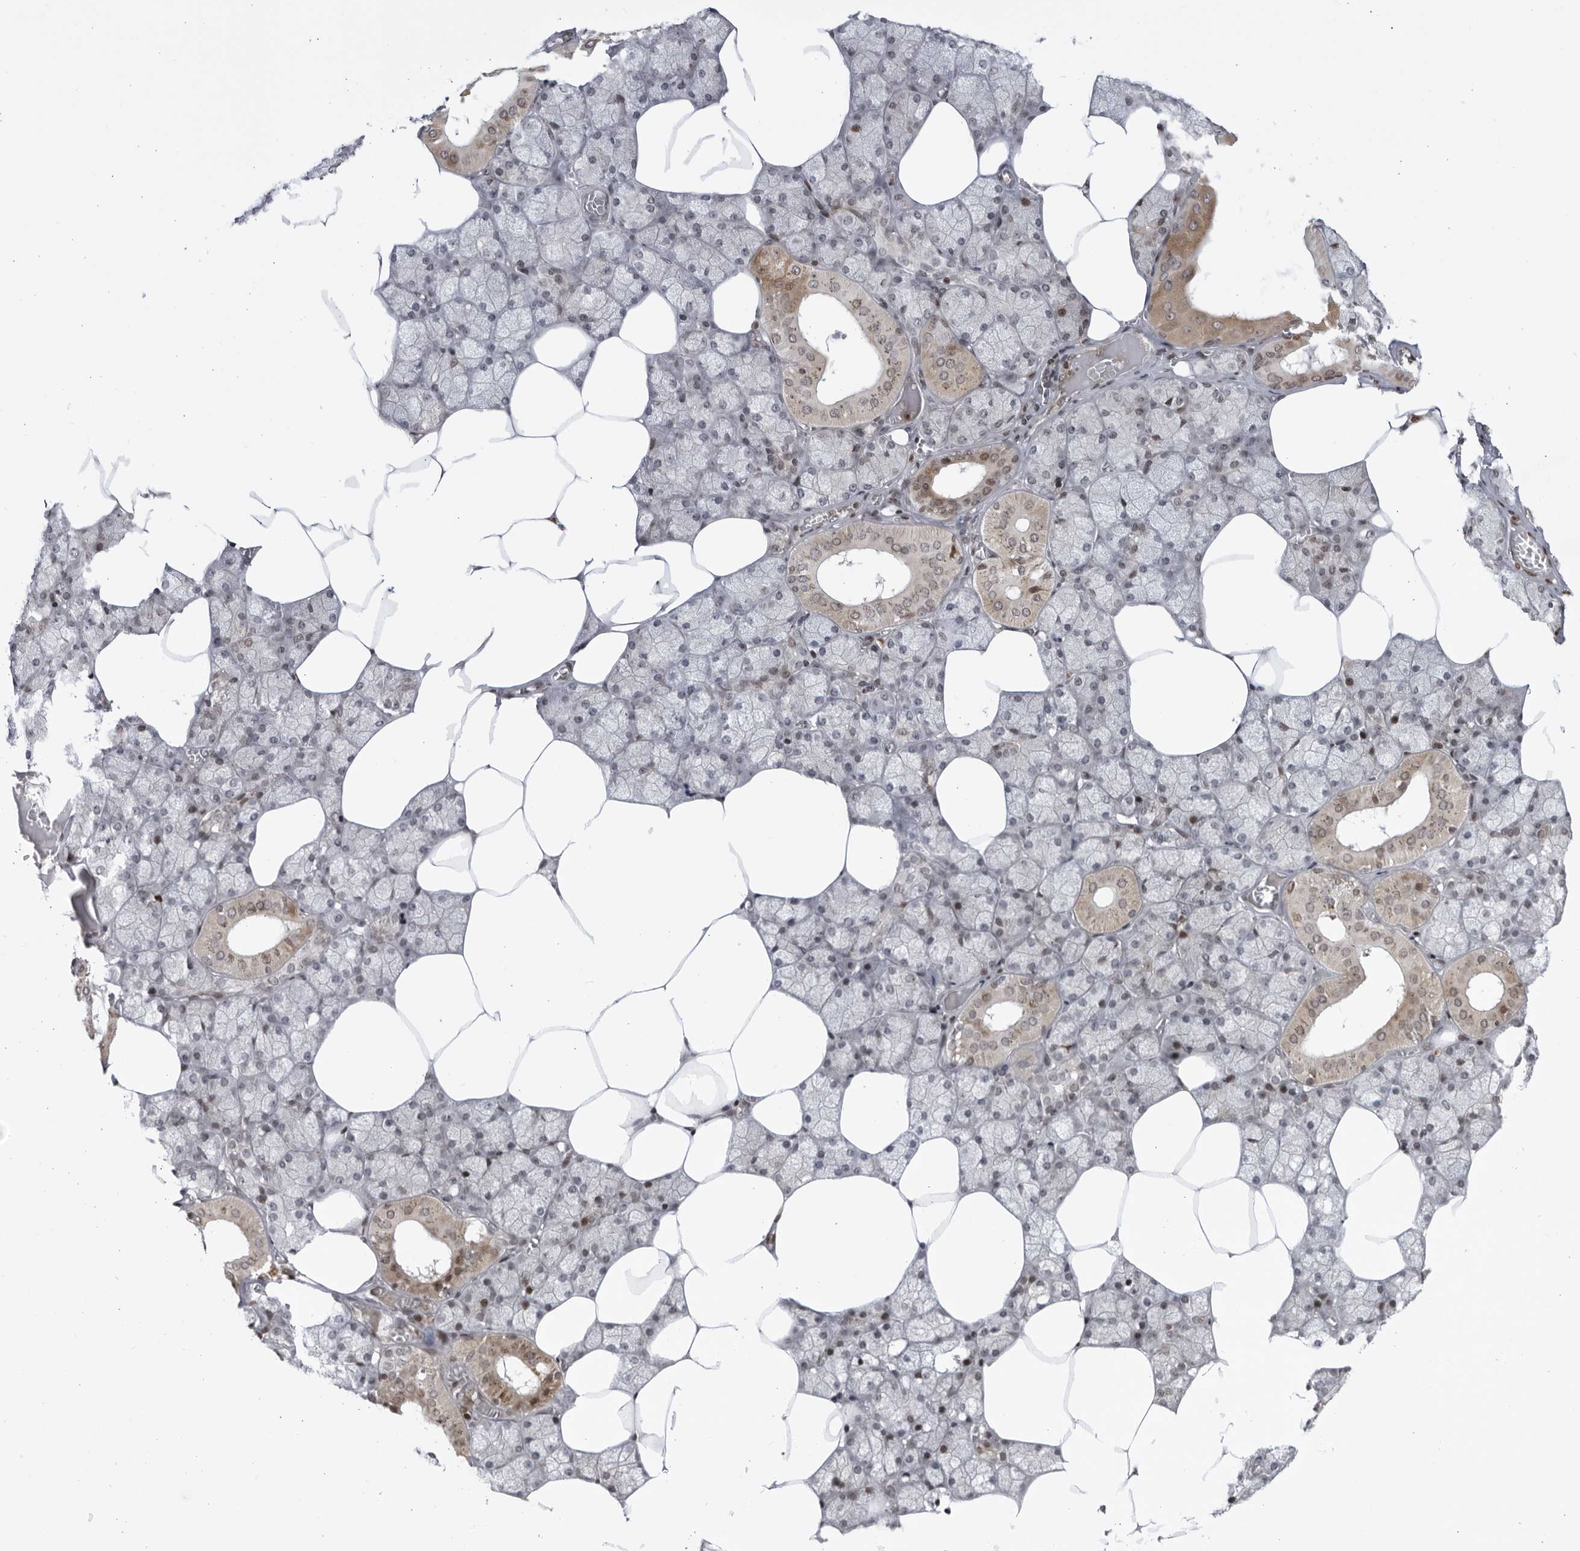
{"staining": {"intensity": "weak", "quantity": "<25%", "location": "cytoplasmic/membranous,nuclear"}, "tissue": "salivary gland", "cell_type": "Glandular cells", "image_type": "normal", "snomed": [{"axis": "morphology", "description": "Normal tissue, NOS"}, {"axis": "topography", "description": "Salivary gland"}], "caption": "Immunohistochemistry micrograph of benign human salivary gland stained for a protein (brown), which shows no staining in glandular cells.", "gene": "DTL", "patient": {"sex": "male", "age": 62}}